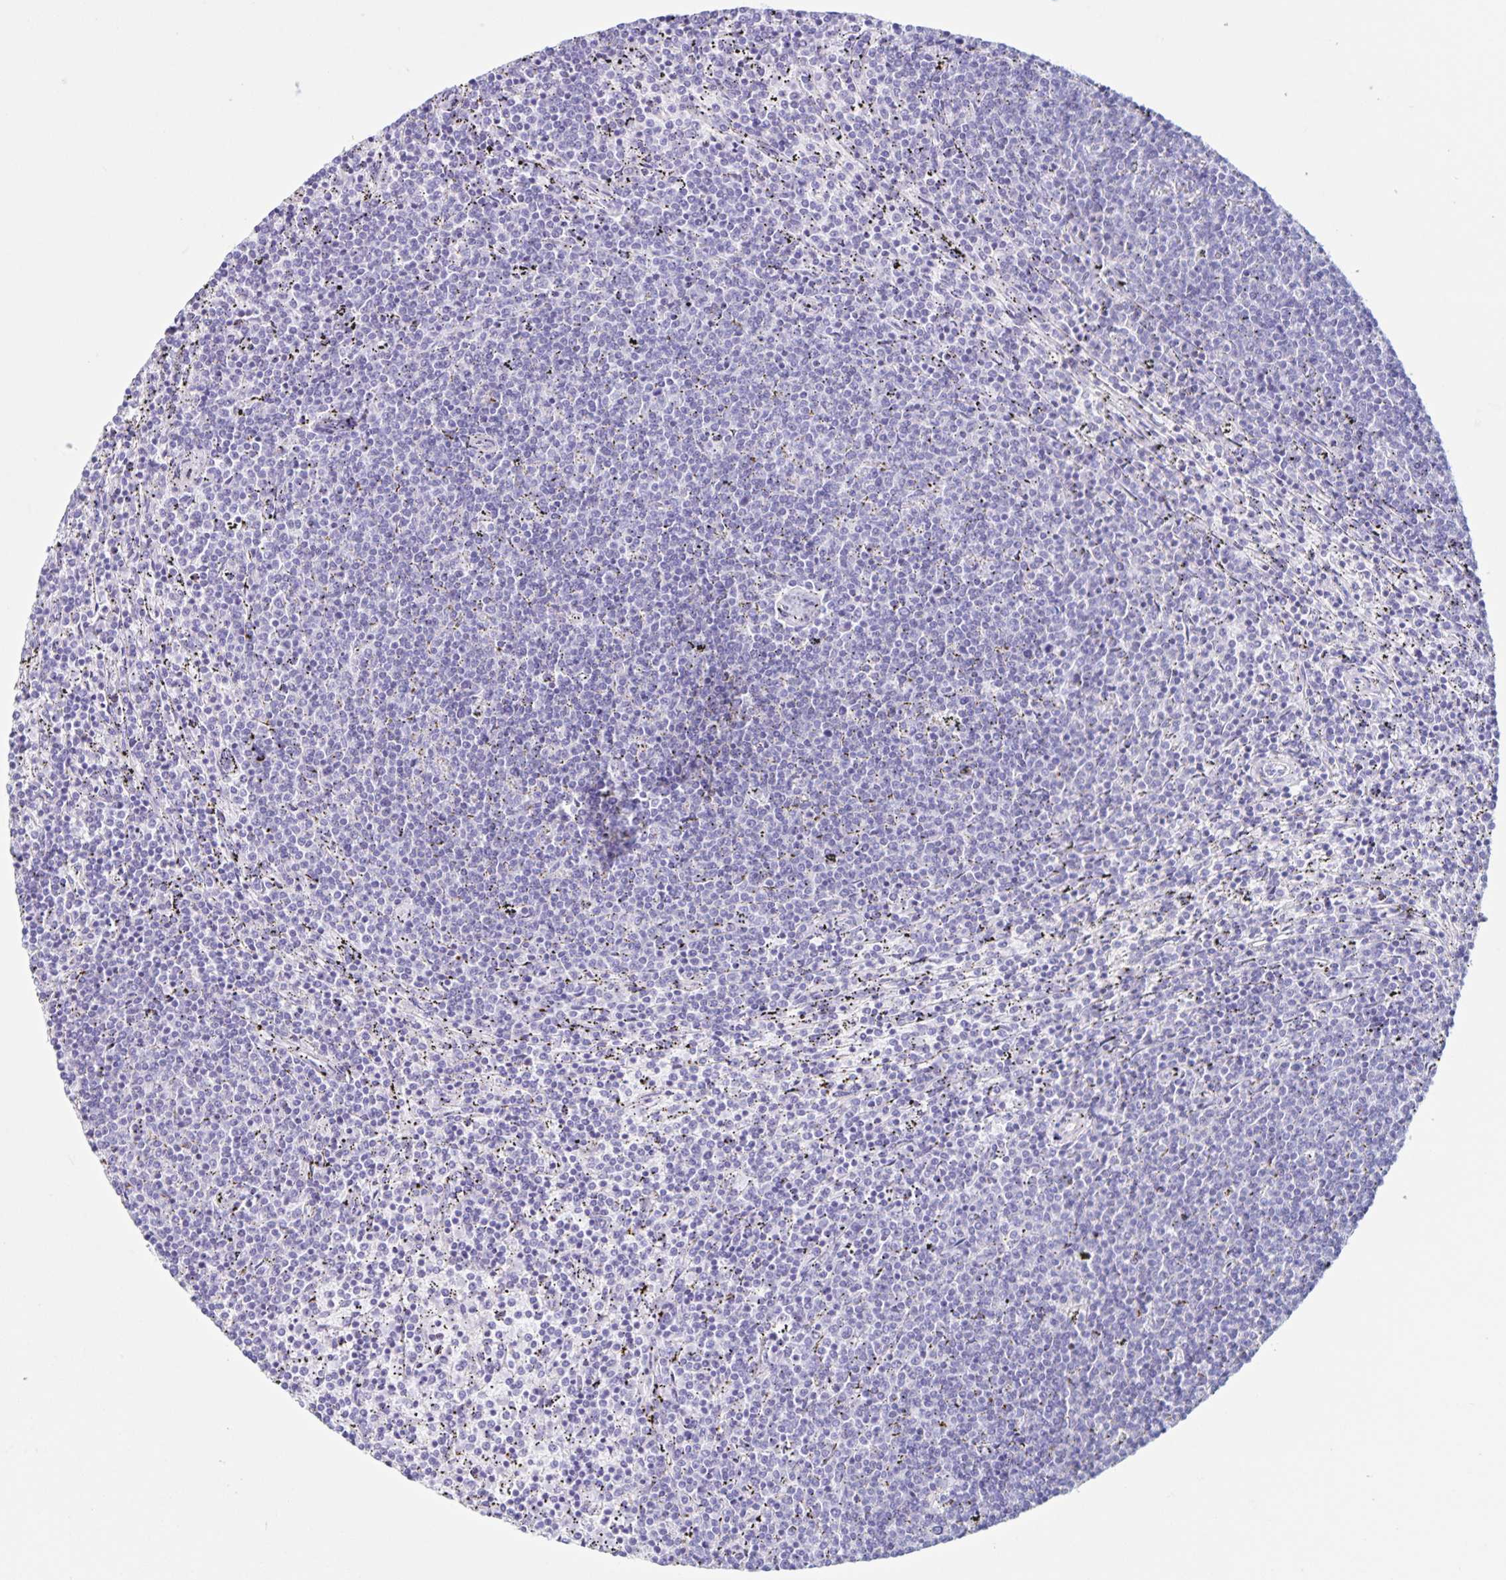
{"staining": {"intensity": "negative", "quantity": "none", "location": "none"}, "tissue": "lymphoma", "cell_type": "Tumor cells", "image_type": "cancer", "snomed": [{"axis": "morphology", "description": "Malignant lymphoma, non-Hodgkin's type, Low grade"}, {"axis": "topography", "description": "Spleen"}], "caption": "Tumor cells show no significant protein expression in malignant lymphoma, non-Hodgkin's type (low-grade).", "gene": "C12orf56", "patient": {"sex": "female", "age": 50}}